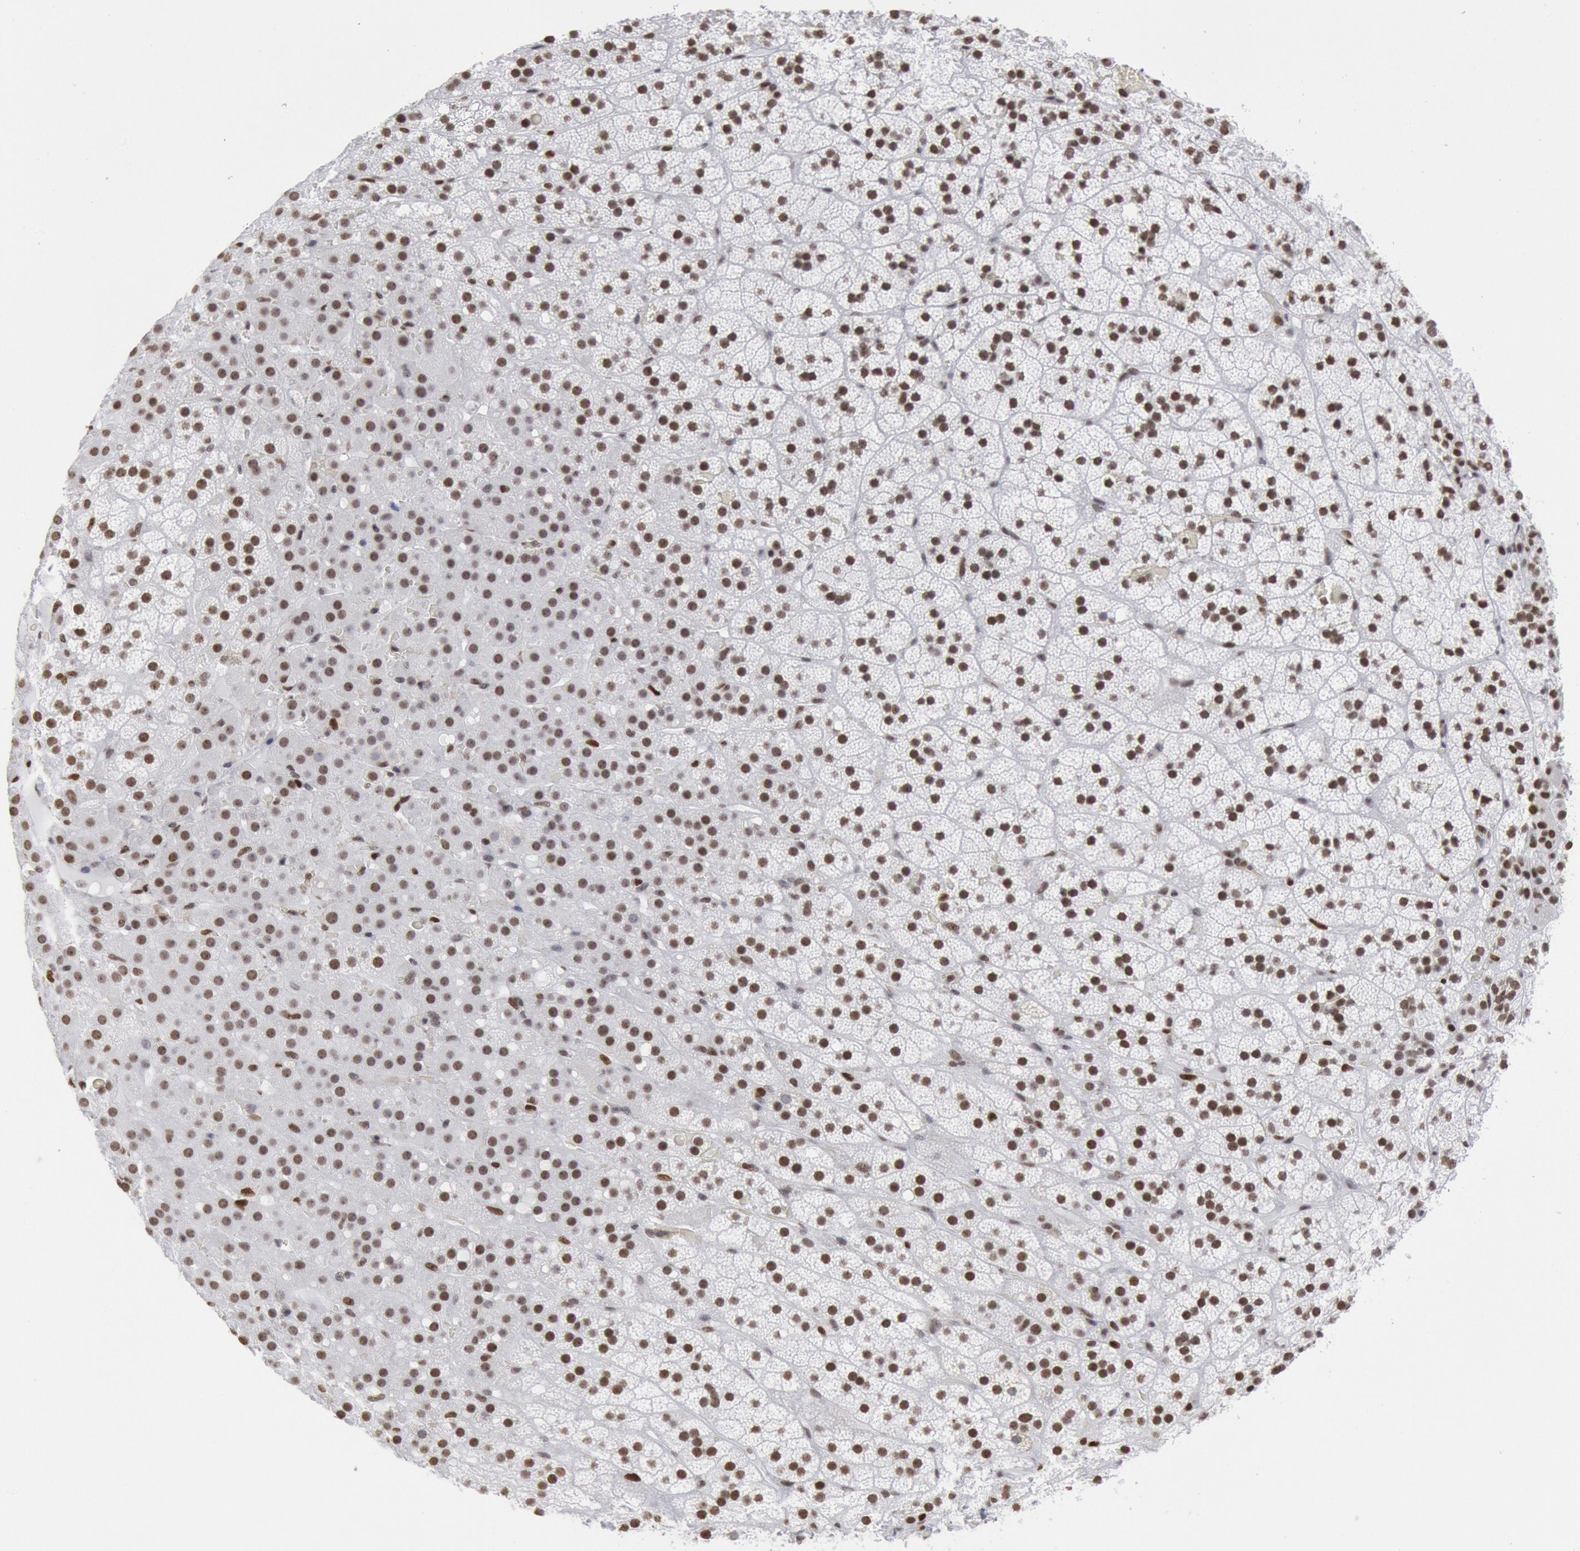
{"staining": {"intensity": "moderate", "quantity": ">75%", "location": "nuclear"}, "tissue": "adrenal gland", "cell_type": "Glandular cells", "image_type": "normal", "snomed": [{"axis": "morphology", "description": "Normal tissue, NOS"}, {"axis": "topography", "description": "Adrenal gland"}], "caption": "Immunohistochemical staining of unremarkable human adrenal gland reveals medium levels of moderate nuclear expression in about >75% of glandular cells. (DAB (3,3'-diaminobenzidine) IHC with brightfield microscopy, high magnification).", "gene": "SUB1", "patient": {"sex": "male", "age": 35}}